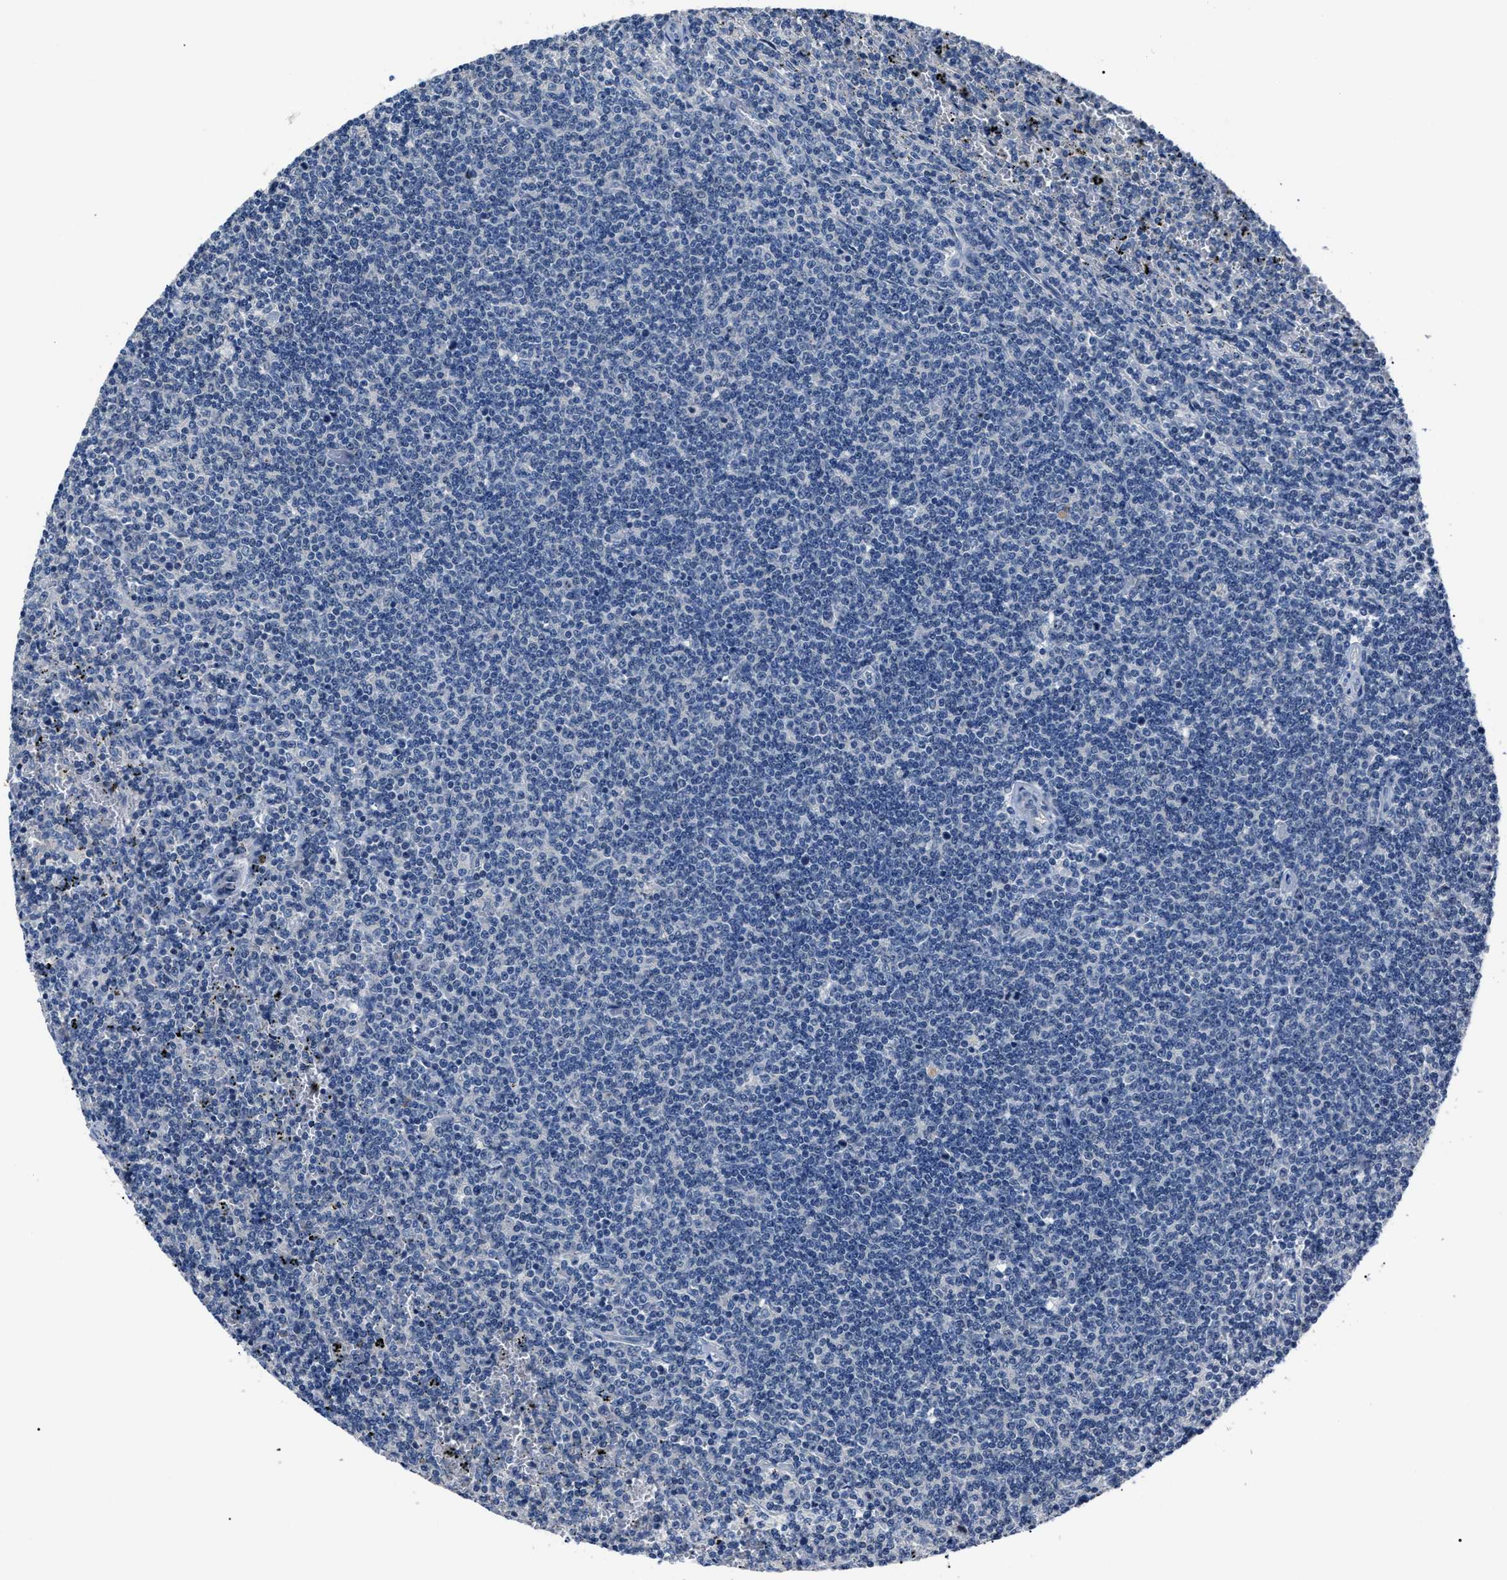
{"staining": {"intensity": "negative", "quantity": "none", "location": "none"}, "tissue": "lymphoma", "cell_type": "Tumor cells", "image_type": "cancer", "snomed": [{"axis": "morphology", "description": "Malignant lymphoma, non-Hodgkin's type, Low grade"}, {"axis": "topography", "description": "Spleen"}], "caption": "Immunohistochemical staining of human lymphoma exhibits no significant positivity in tumor cells.", "gene": "LRWD1", "patient": {"sex": "female", "age": 50}}